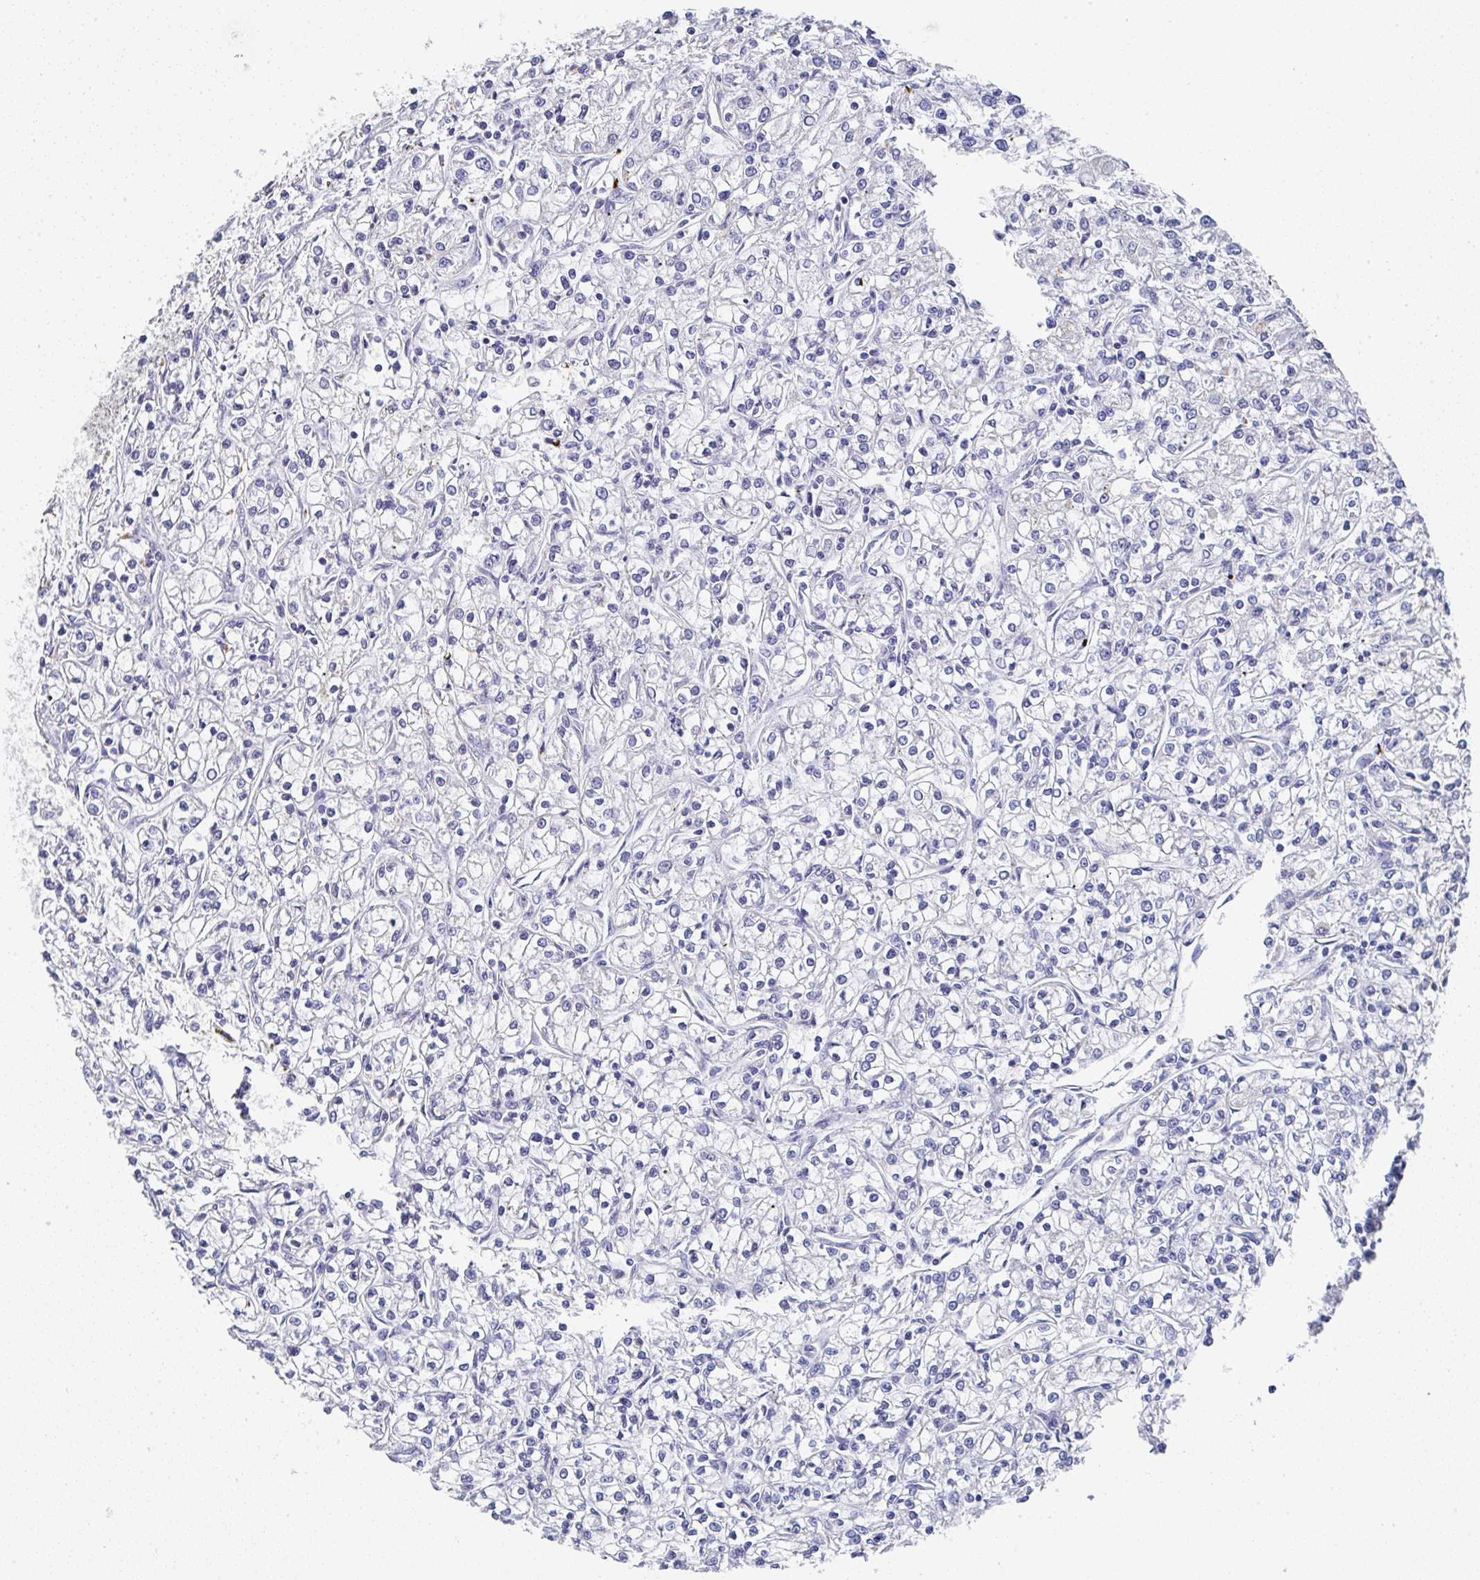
{"staining": {"intensity": "negative", "quantity": "none", "location": "none"}, "tissue": "renal cancer", "cell_type": "Tumor cells", "image_type": "cancer", "snomed": [{"axis": "morphology", "description": "Adenocarcinoma, NOS"}, {"axis": "topography", "description": "Kidney"}], "caption": "Immunohistochemistry photomicrograph of renal cancer (adenocarcinoma) stained for a protein (brown), which reveals no positivity in tumor cells. (Brightfield microscopy of DAB IHC at high magnification).", "gene": "NCF1", "patient": {"sex": "female", "age": 59}}